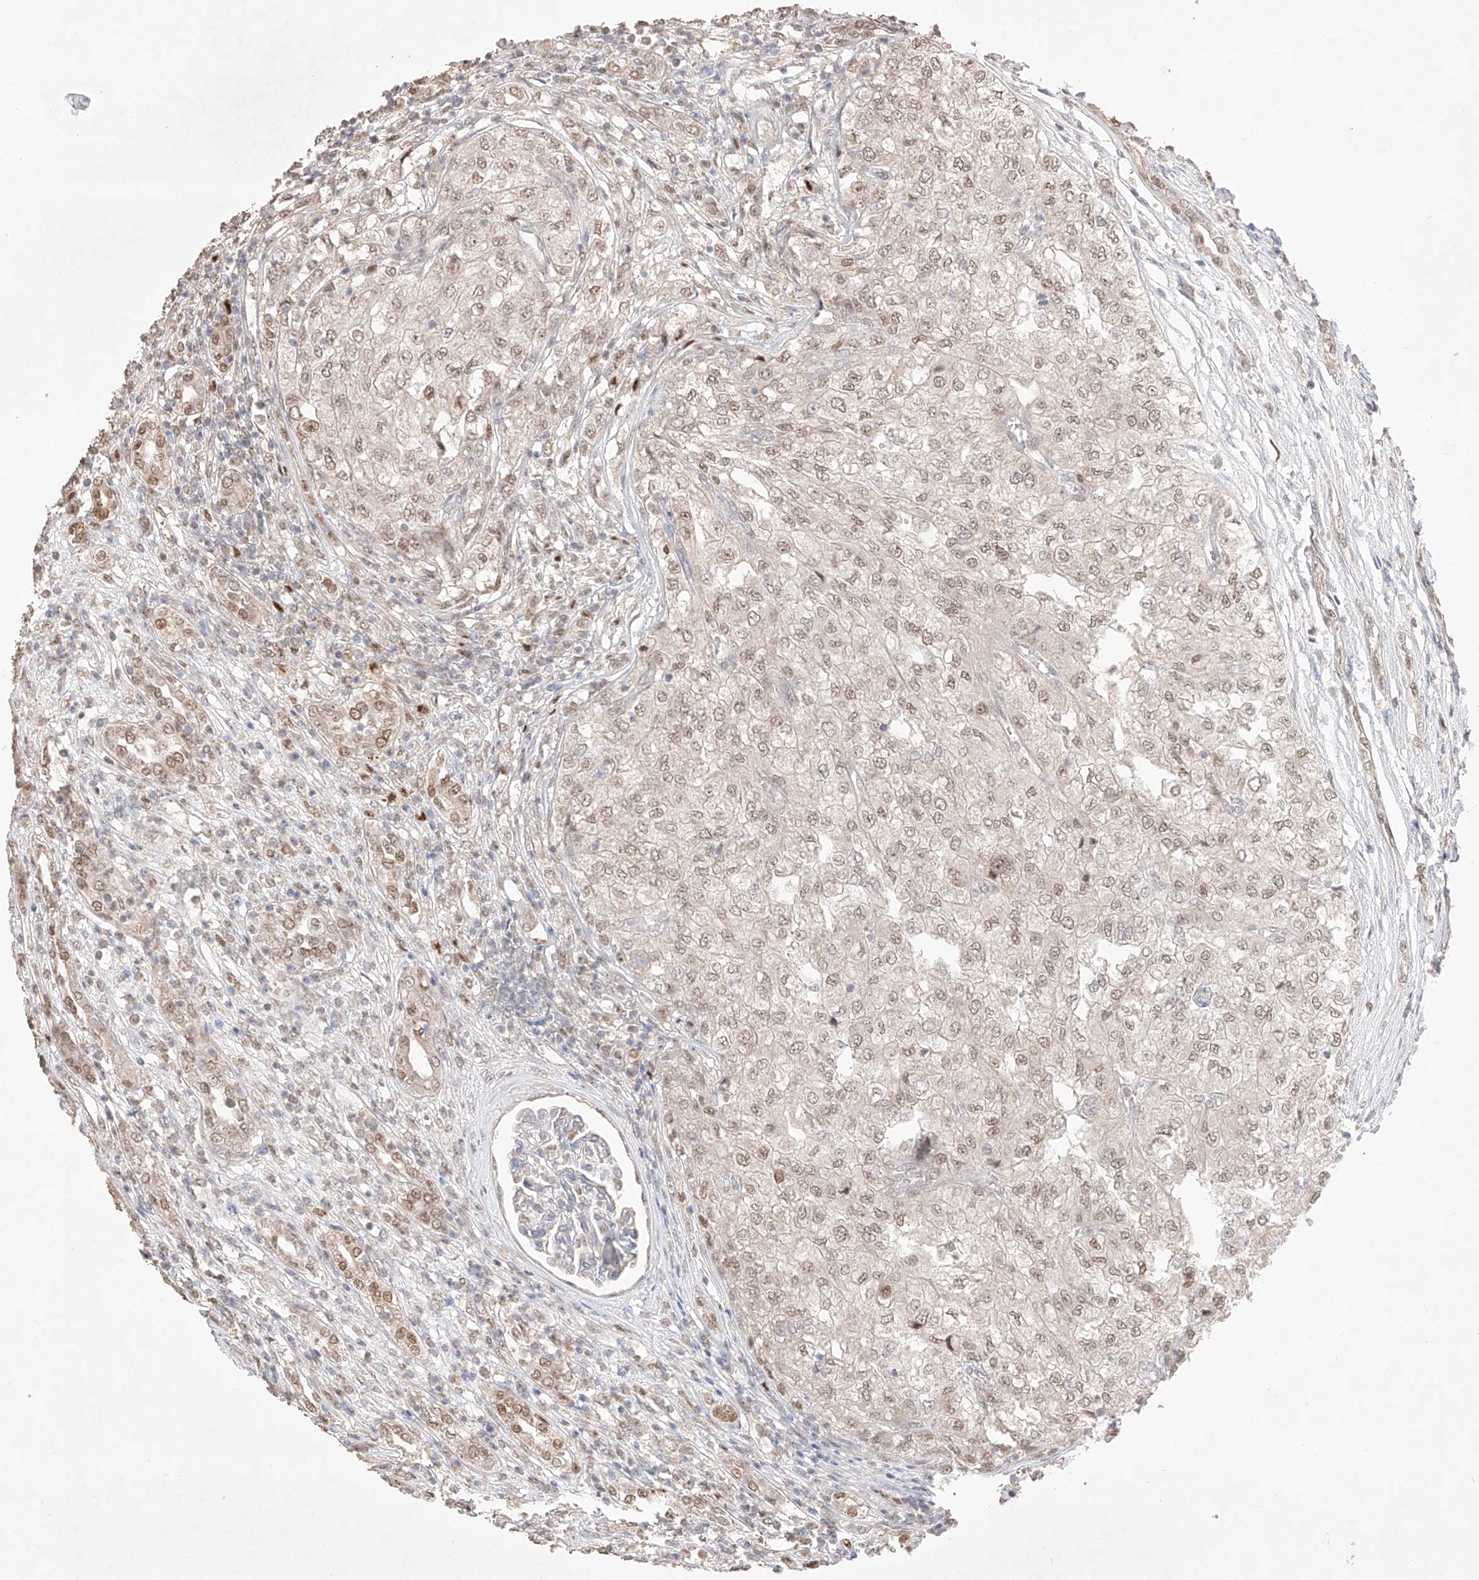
{"staining": {"intensity": "weak", "quantity": ">75%", "location": "nuclear"}, "tissue": "renal cancer", "cell_type": "Tumor cells", "image_type": "cancer", "snomed": [{"axis": "morphology", "description": "Adenocarcinoma, NOS"}, {"axis": "topography", "description": "Kidney"}], "caption": "Human renal cancer (adenocarcinoma) stained with a brown dye demonstrates weak nuclear positive positivity in approximately >75% of tumor cells.", "gene": "APIP", "patient": {"sex": "female", "age": 54}}